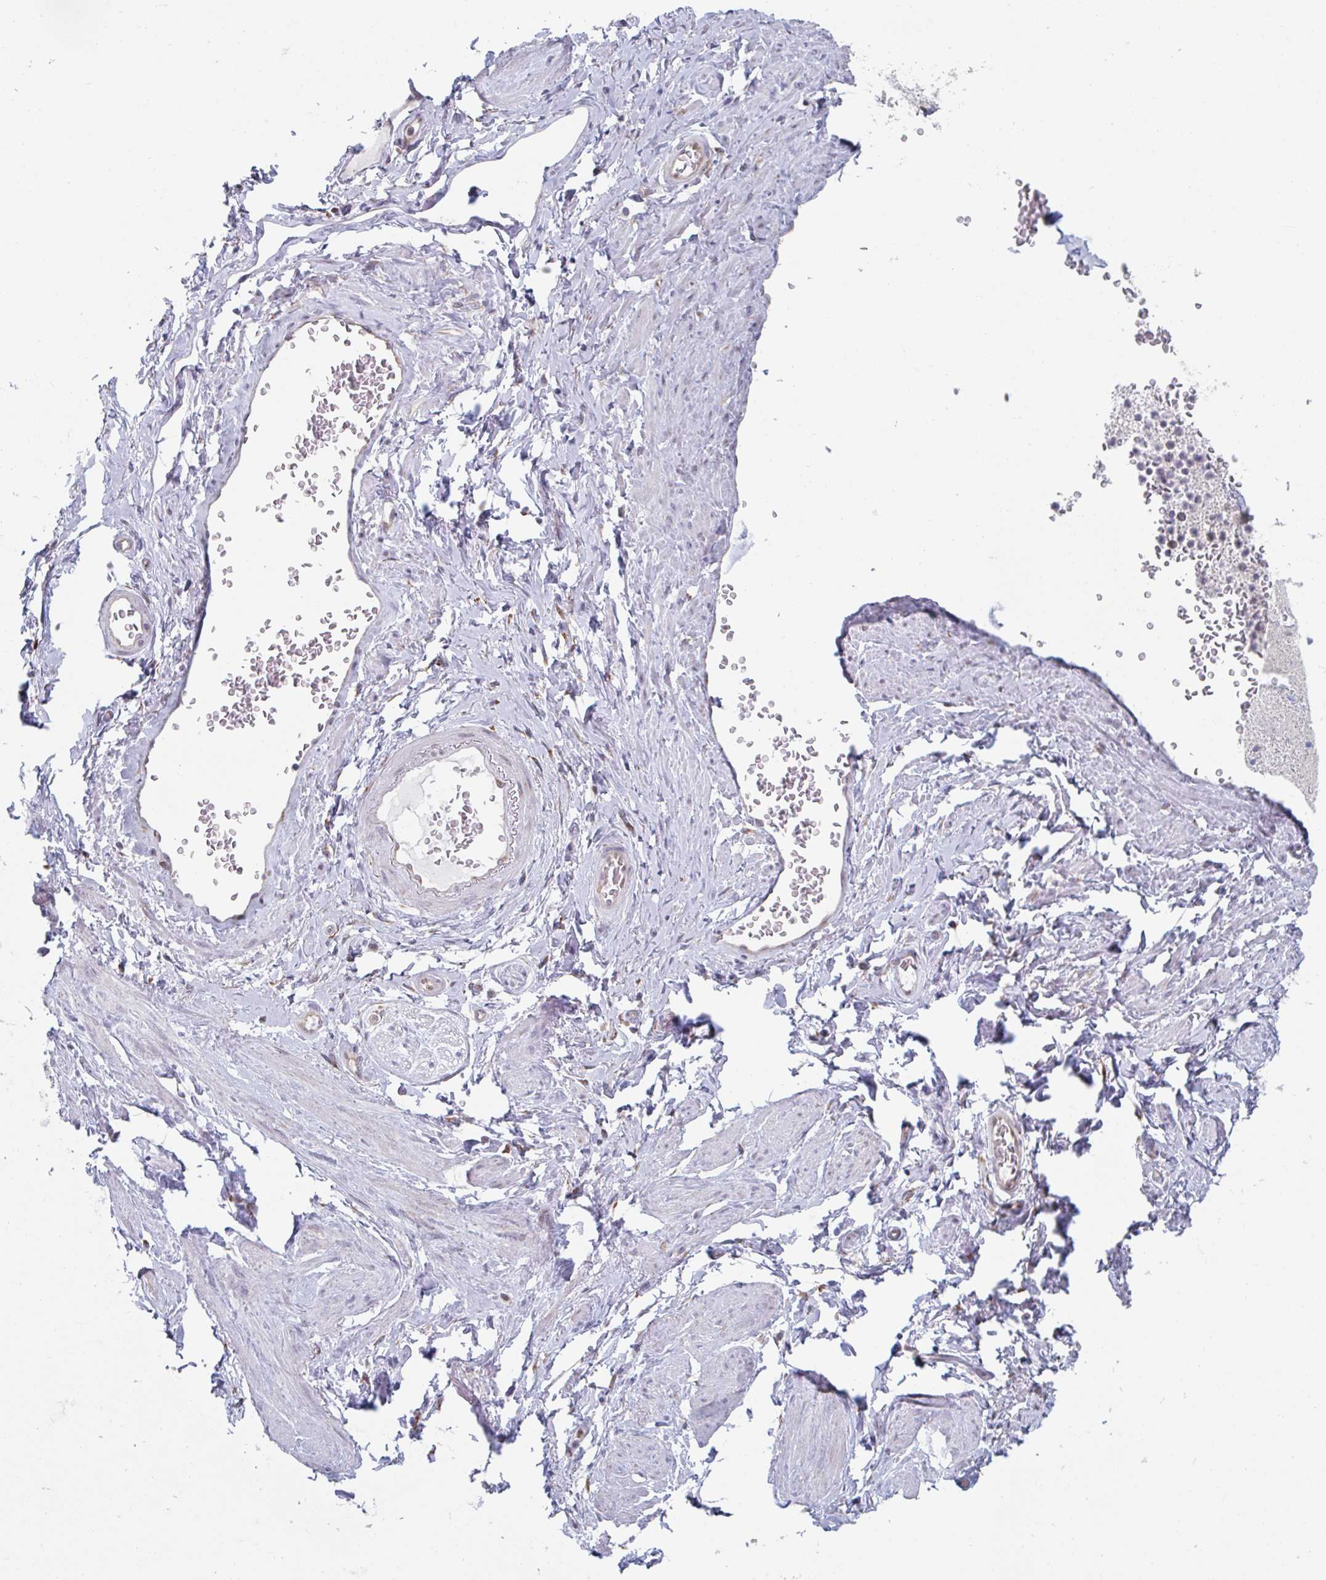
{"staining": {"intensity": "negative", "quantity": "none", "location": "none"}, "tissue": "adipose tissue", "cell_type": "Adipocytes", "image_type": "normal", "snomed": [{"axis": "morphology", "description": "Normal tissue, NOS"}, {"axis": "topography", "description": "Vagina"}, {"axis": "topography", "description": "Peripheral nerve tissue"}], "caption": "High power microscopy photomicrograph of an immunohistochemistry photomicrograph of normal adipose tissue, revealing no significant staining in adipocytes.", "gene": "TRAPPC10", "patient": {"sex": "female", "age": 71}}